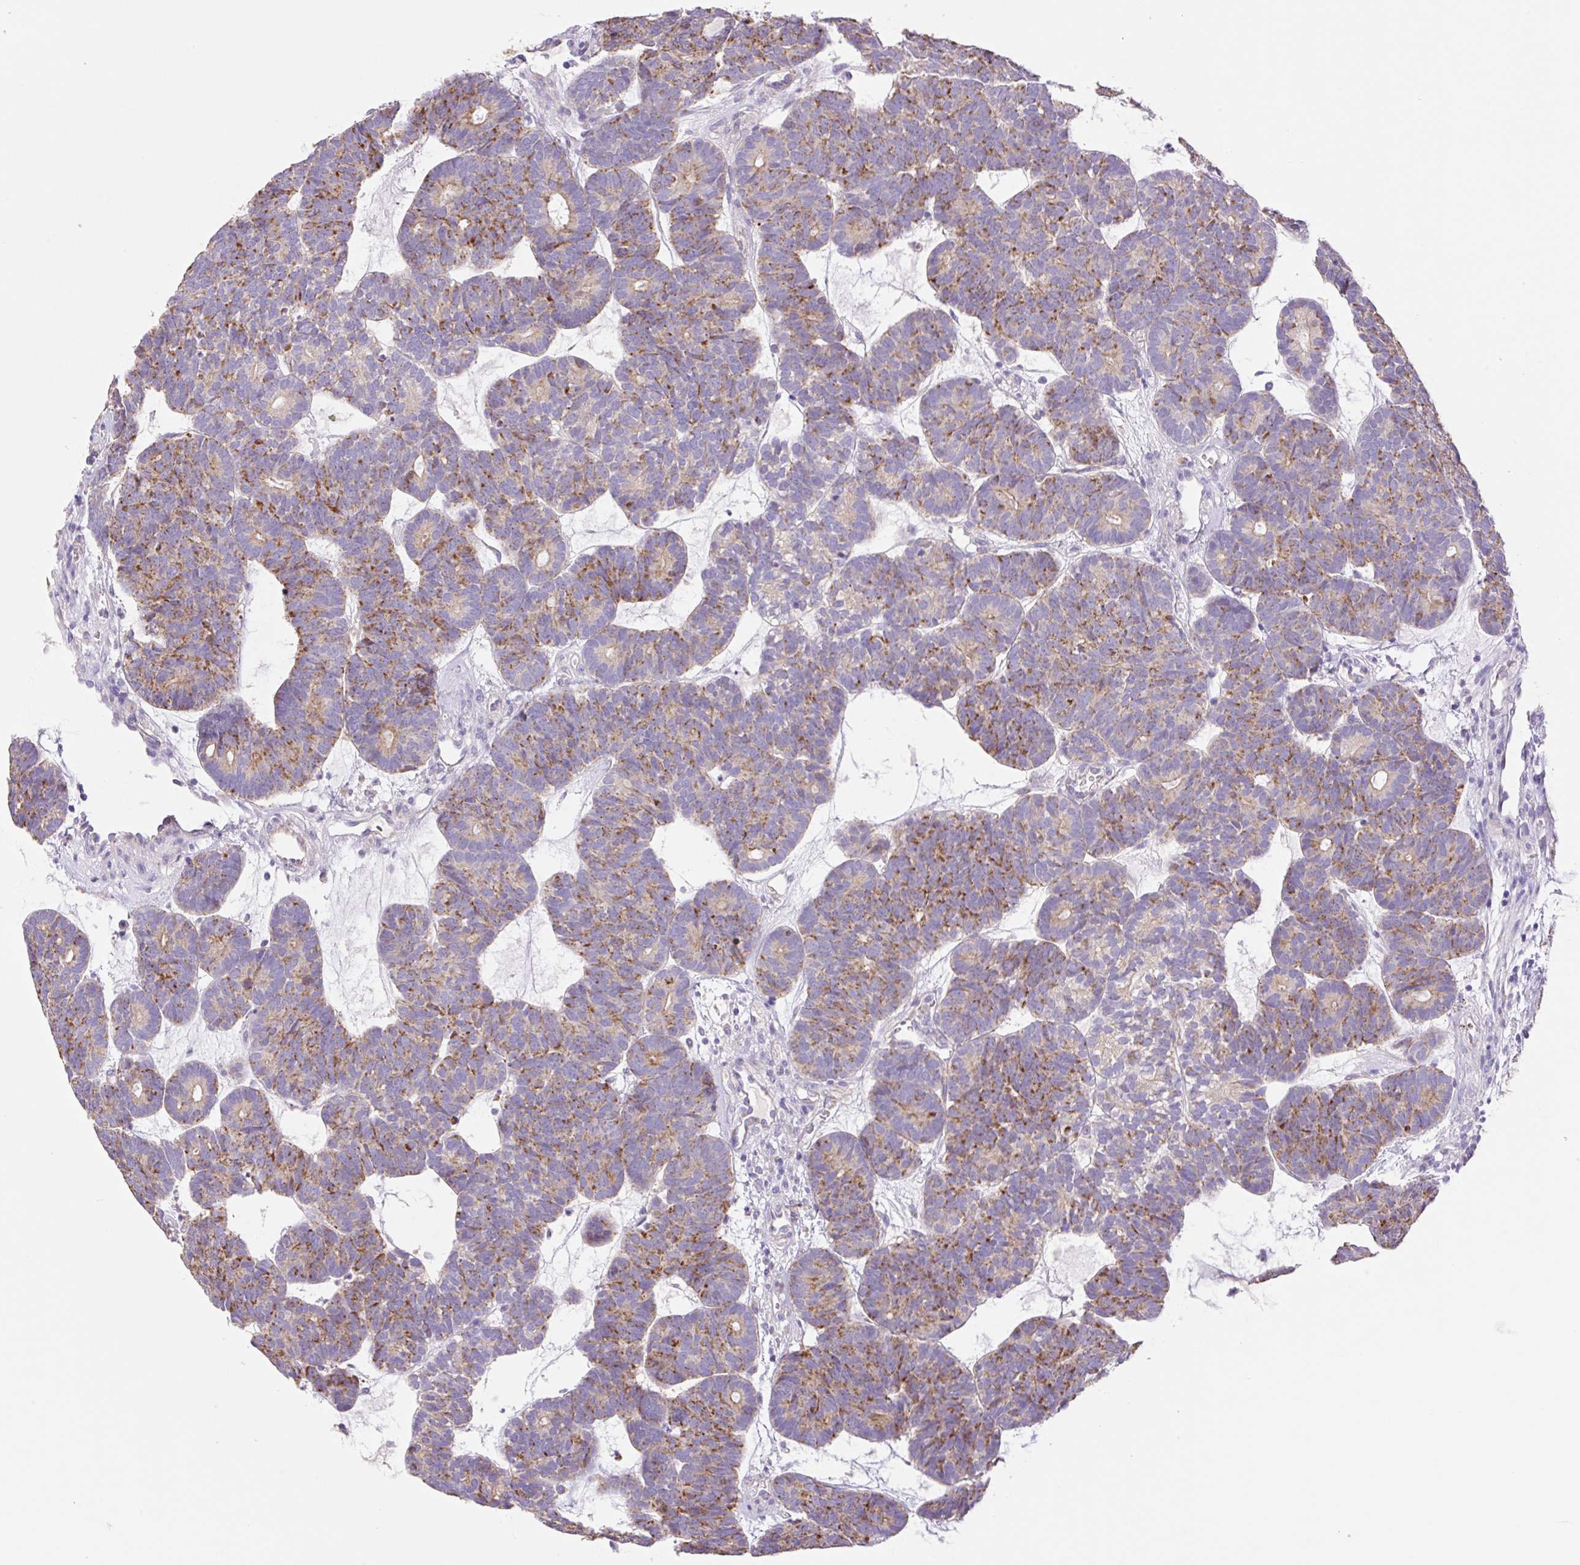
{"staining": {"intensity": "moderate", "quantity": ">75%", "location": "cytoplasmic/membranous"}, "tissue": "head and neck cancer", "cell_type": "Tumor cells", "image_type": "cancer", "snomed": [{"axis": "morphology", "description": "Adenocarcinoma, NOS"}, {"axis": "topography", "description": "Head-Neck"}], "caption": "Brown immunohistochemical staining in human head and neck adenocarcinoma displays moderate cytoplasmic/membranous positivity in approximately >75% of tumor cells.", "gene": "COPZ2", "patient": {"sex": "female", "age": 81}}